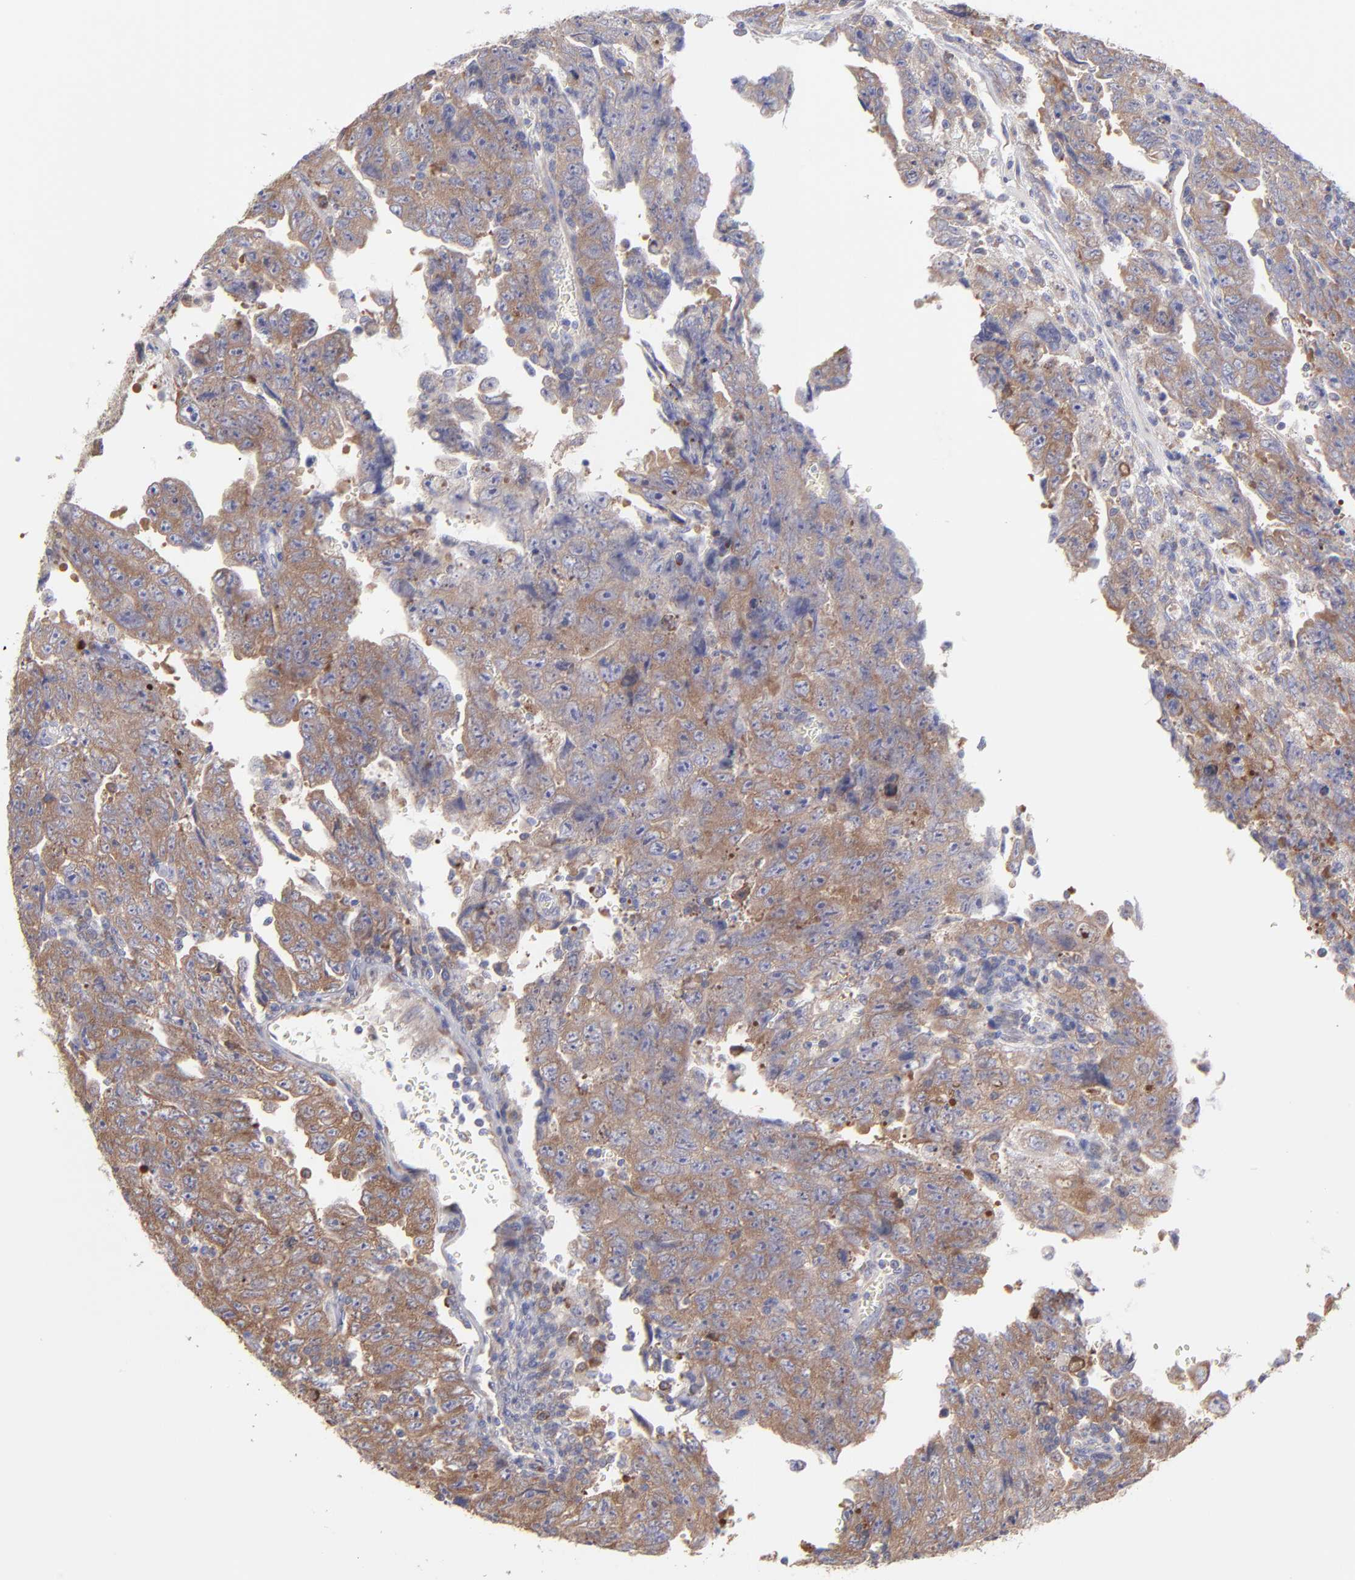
{"staining": {"intensity": "moderate", "quantity": ">75%", "location": "cytoplasmic/membranous"}, "tissue": "testis cancer", "cell_type": "Tumor cells", "image_type": "cancer", "snomed": [{"axis": "morphology", "description": "Carcinoma, Embryonal, NOS"}, {"axis": "topography", "description": "Testis"}], "caption": "Immunohistochemistry (IHC) staining of embryonal carcinoma (testis), which displays medium levels of moderate cytoplasmic/membranous positivity in about >75% of tumor cells indicating moderate cytoplasmic/membranous protein expression. The staining was performed using DAB (3,3'-diaminobenzidine) (brown) for protein detection and nuclei were counterstained in hematoxylin (blue).", "gene": "RPLP0", "patient": {"sex": "male", "age": 28}}